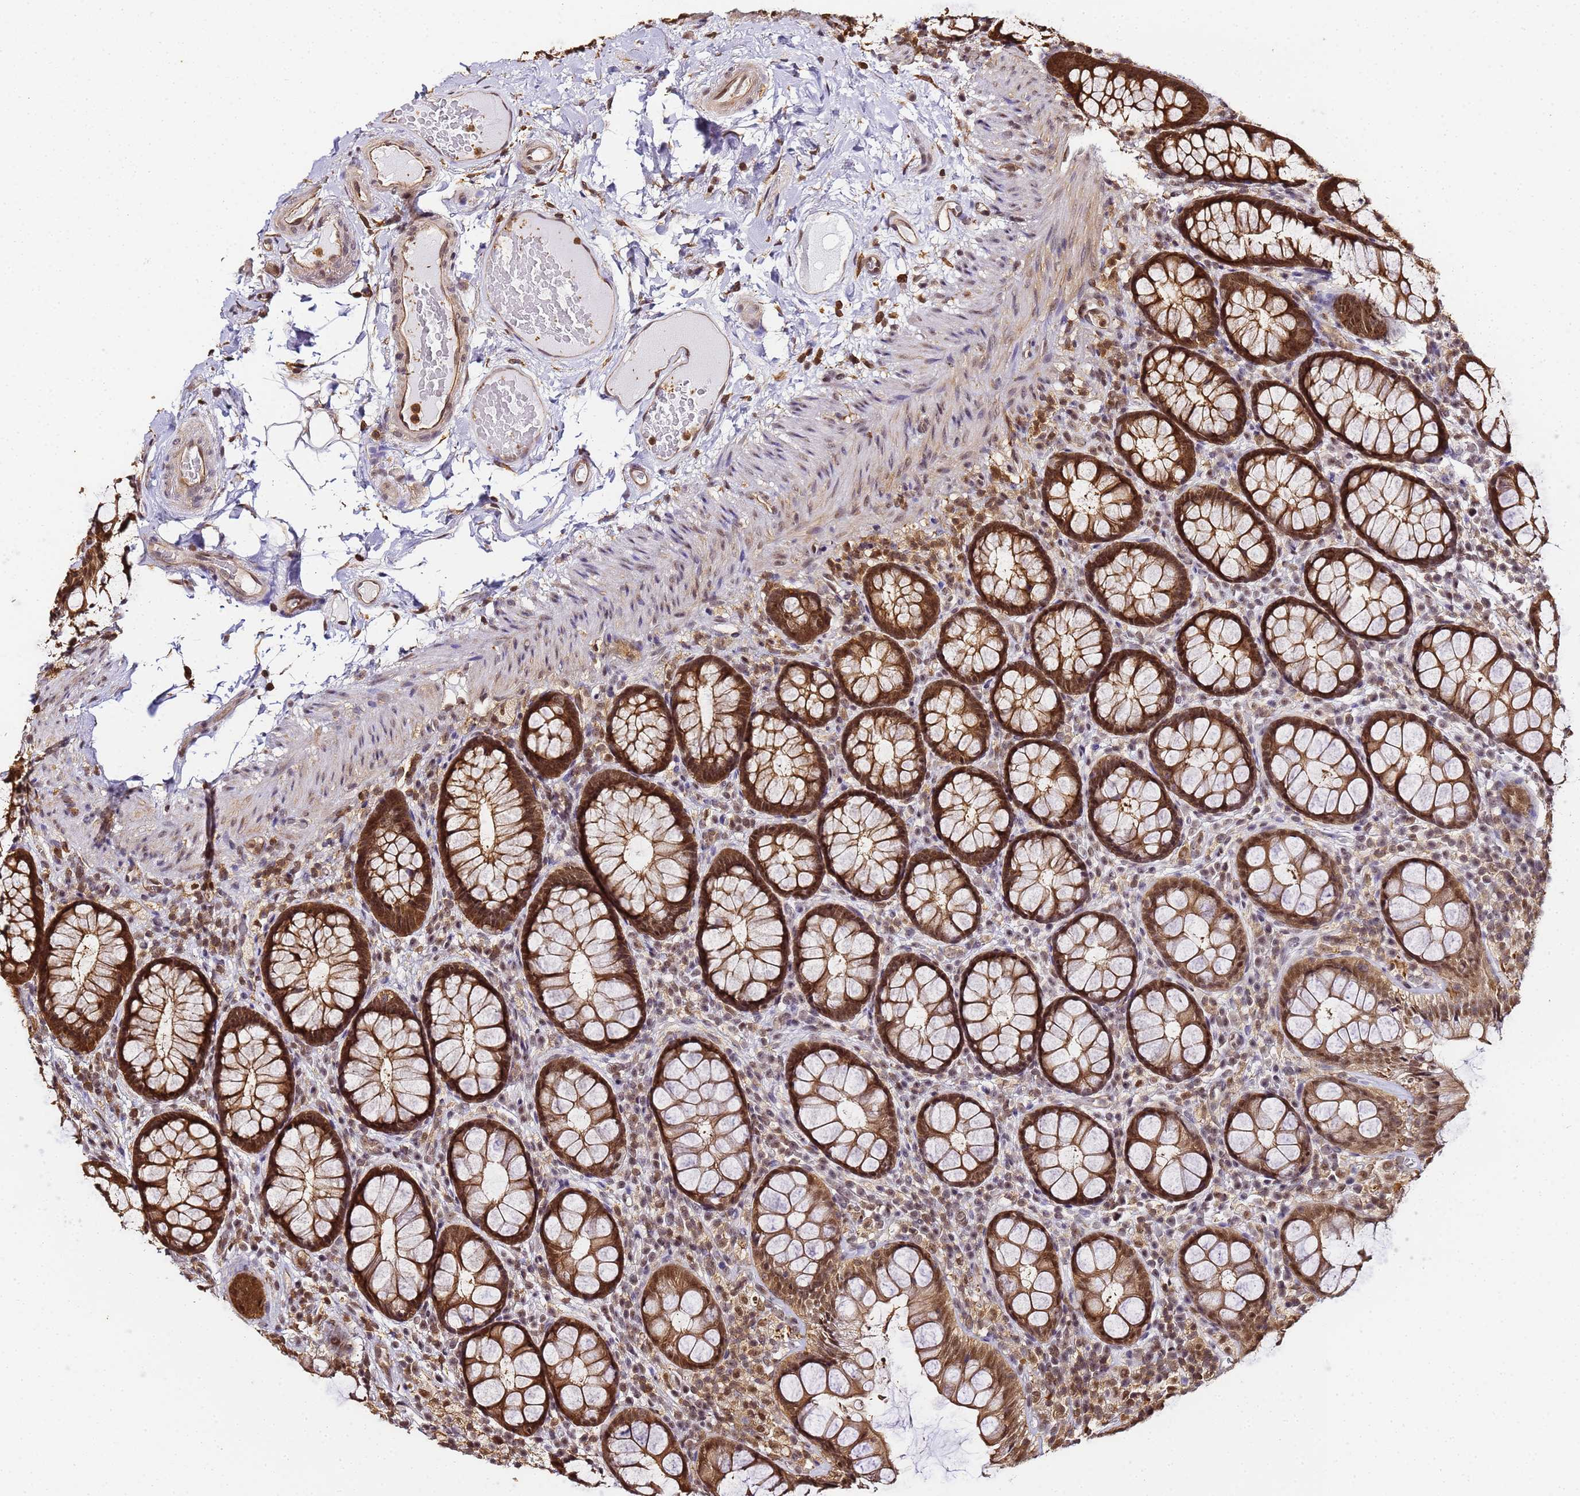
{"staining": {"intensity": "moderate", "quantity": ">75%", "location": "cytoplasmic/membranous,nuclear"}, "tissue": "rectum", "cell_type": "Glandular cells", "image_type": "normal", "snomed": [{"axis": "morphology", "description": "Normal tissue, NOS"}, {"axis": "topography", "description": "Rectum"}], "caption": "Immunohistochemistry (IHC) of normal human rectum exhibits medium levels of moderate cytoplasmic/membranous,nuclear positivity in about >75% of glandular cells.", "gene": "PPP4C", "patient": {"sex": "male", "age": 83}}